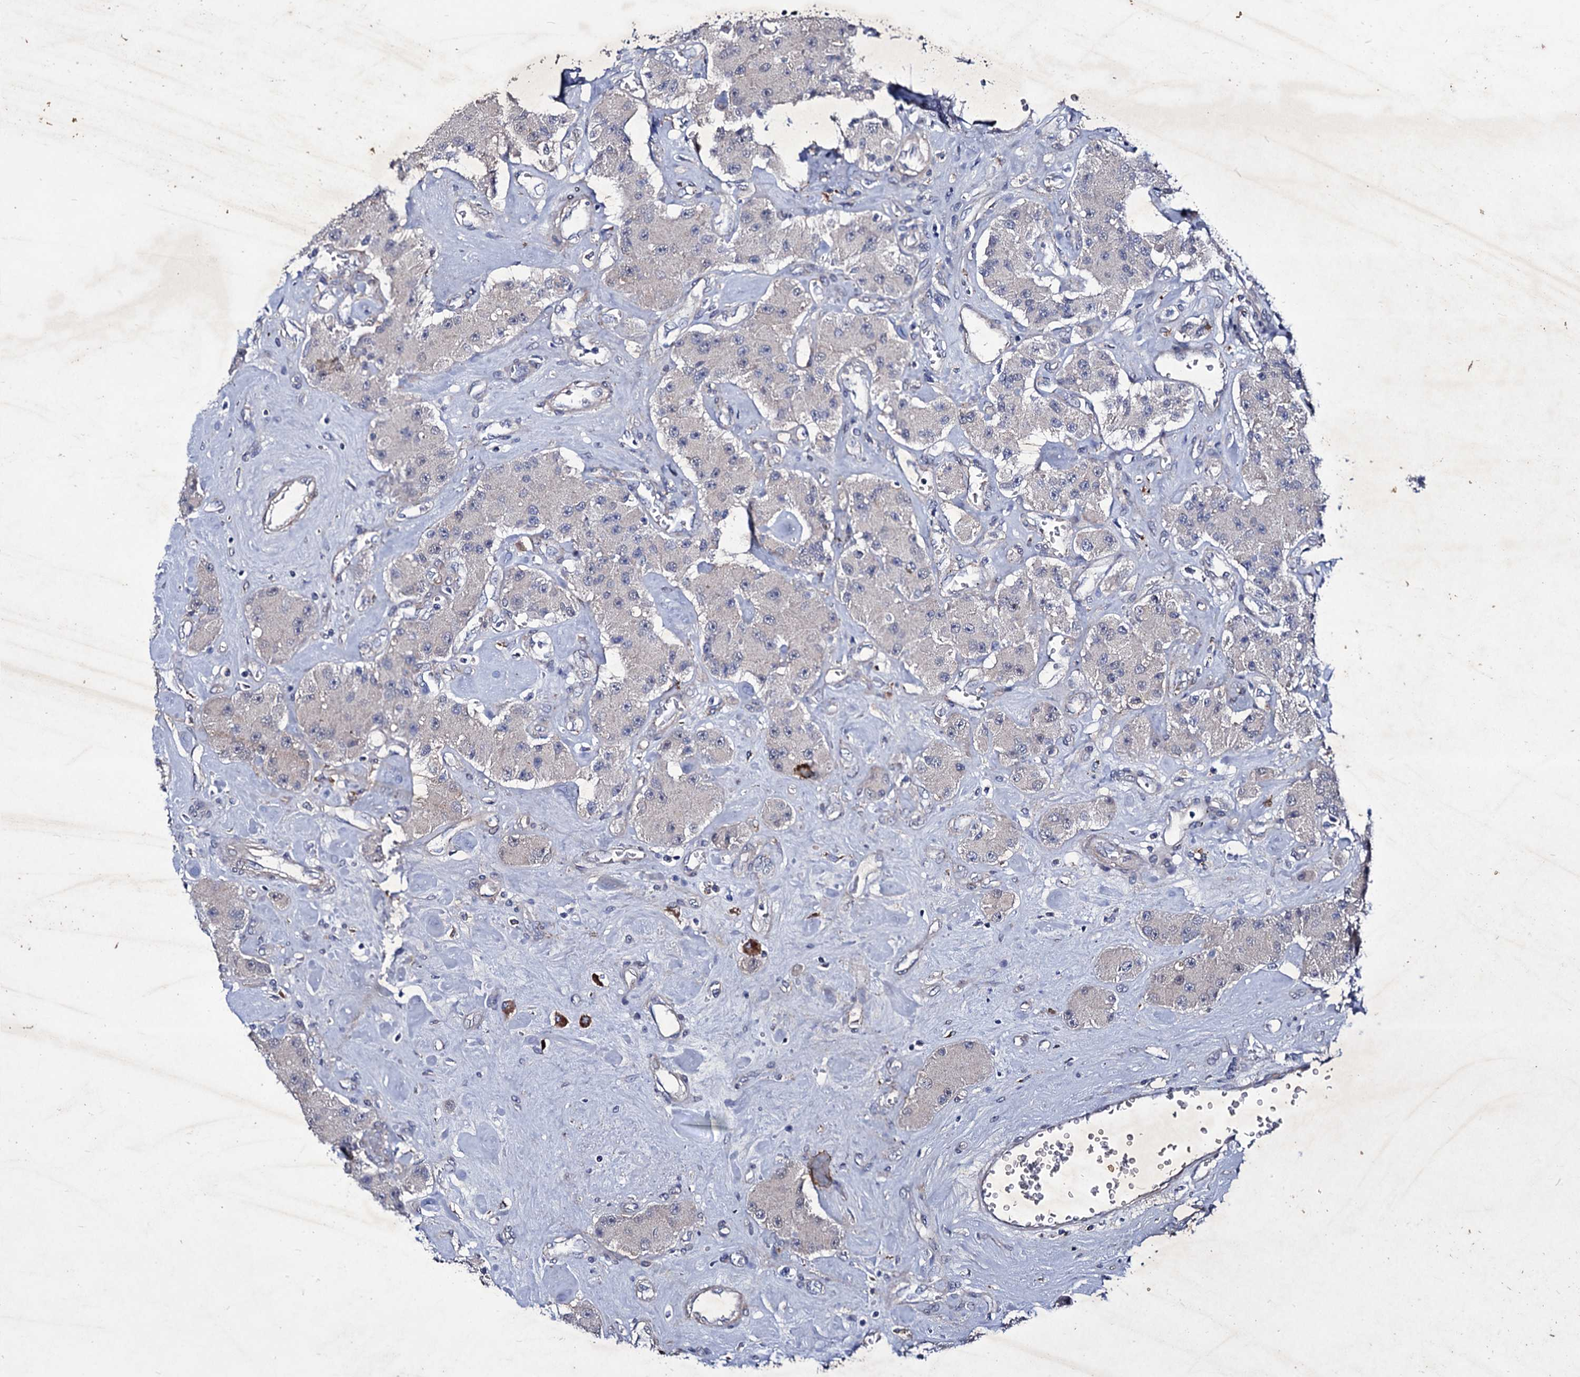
{"staining": {"intensity": "negative", "quantity": "none", "location": "none"}, "tissue": "carcinoid", "cell_type": "Tumor cells", "image_type": "cancer", "snomed": [{"axis": "morphology", "description": "Carcinoid, malignant, NOS"}, {"axis": "topography", "description": "Pancreas"}], "caption": "Tumor cells are negative for protein expression in human malignant carcinoid.", "gene": "AXL", "patient": {"sex": "male", "age": 41}}